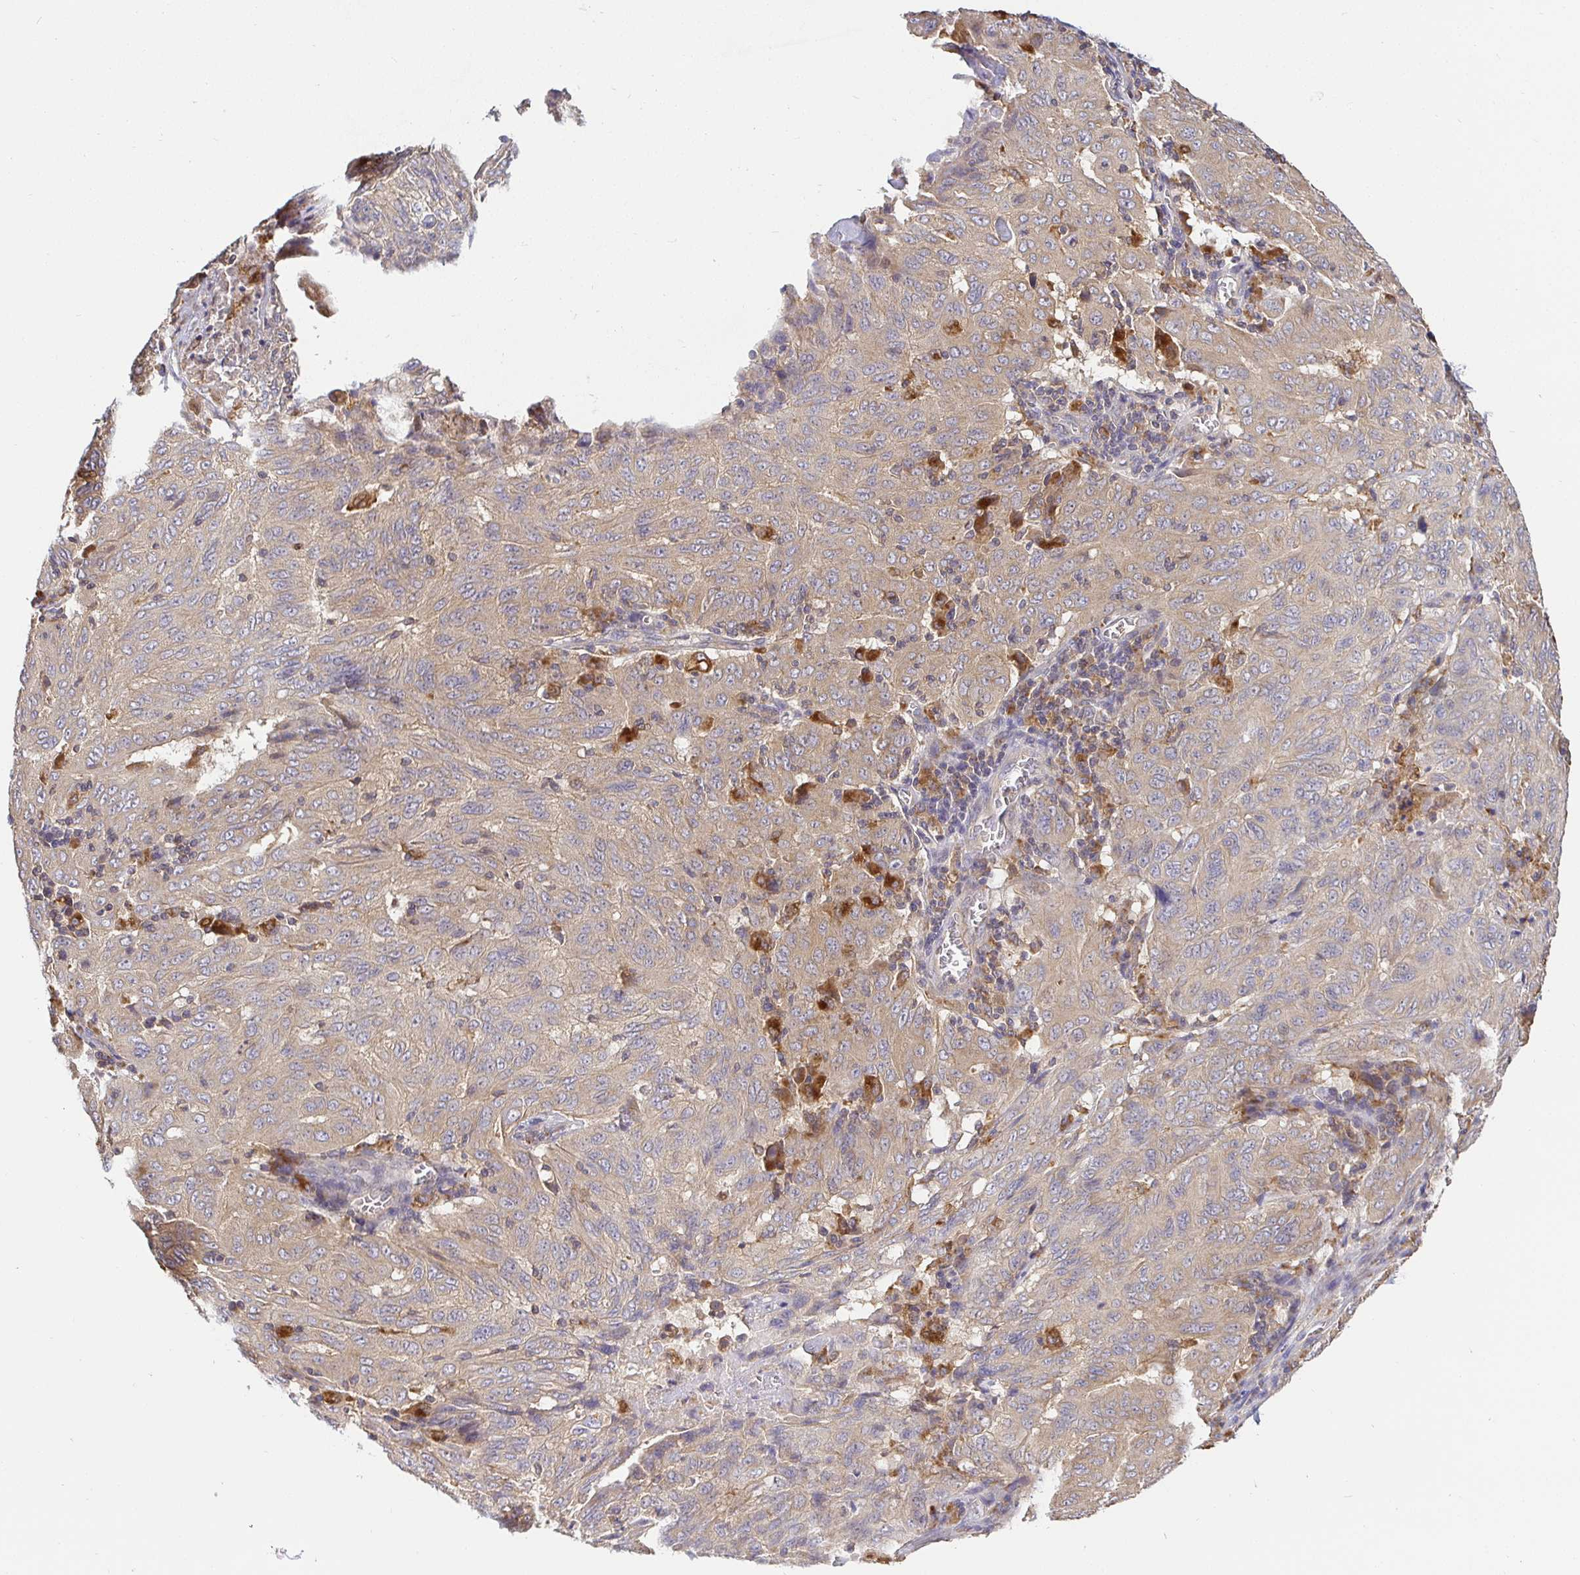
{"staining": {"intensity": "weak", "quantity": ">75%", "location": "cytoplasmic/membranous"}, "tissue": "pancreatic cancer", "cell_type": "Tumor cells", "image_type": "cancer", "snomed": [{"axis": "morphology", "description": "Adenocarcinoma, NOS"}, {"axis": "topography", "description": "Pancreas"}], "caption": "A micrograph of human adenocarcinoma (pancreatic) stained for a protein exhibits weak cytoplasmic/membranous brown staining in tumor cells. The protein of interest is shown in brown color, while the nuclei are stained blue.", "gene": "ATP6V1F", "patient": {"sex": "male", "age": 63}}